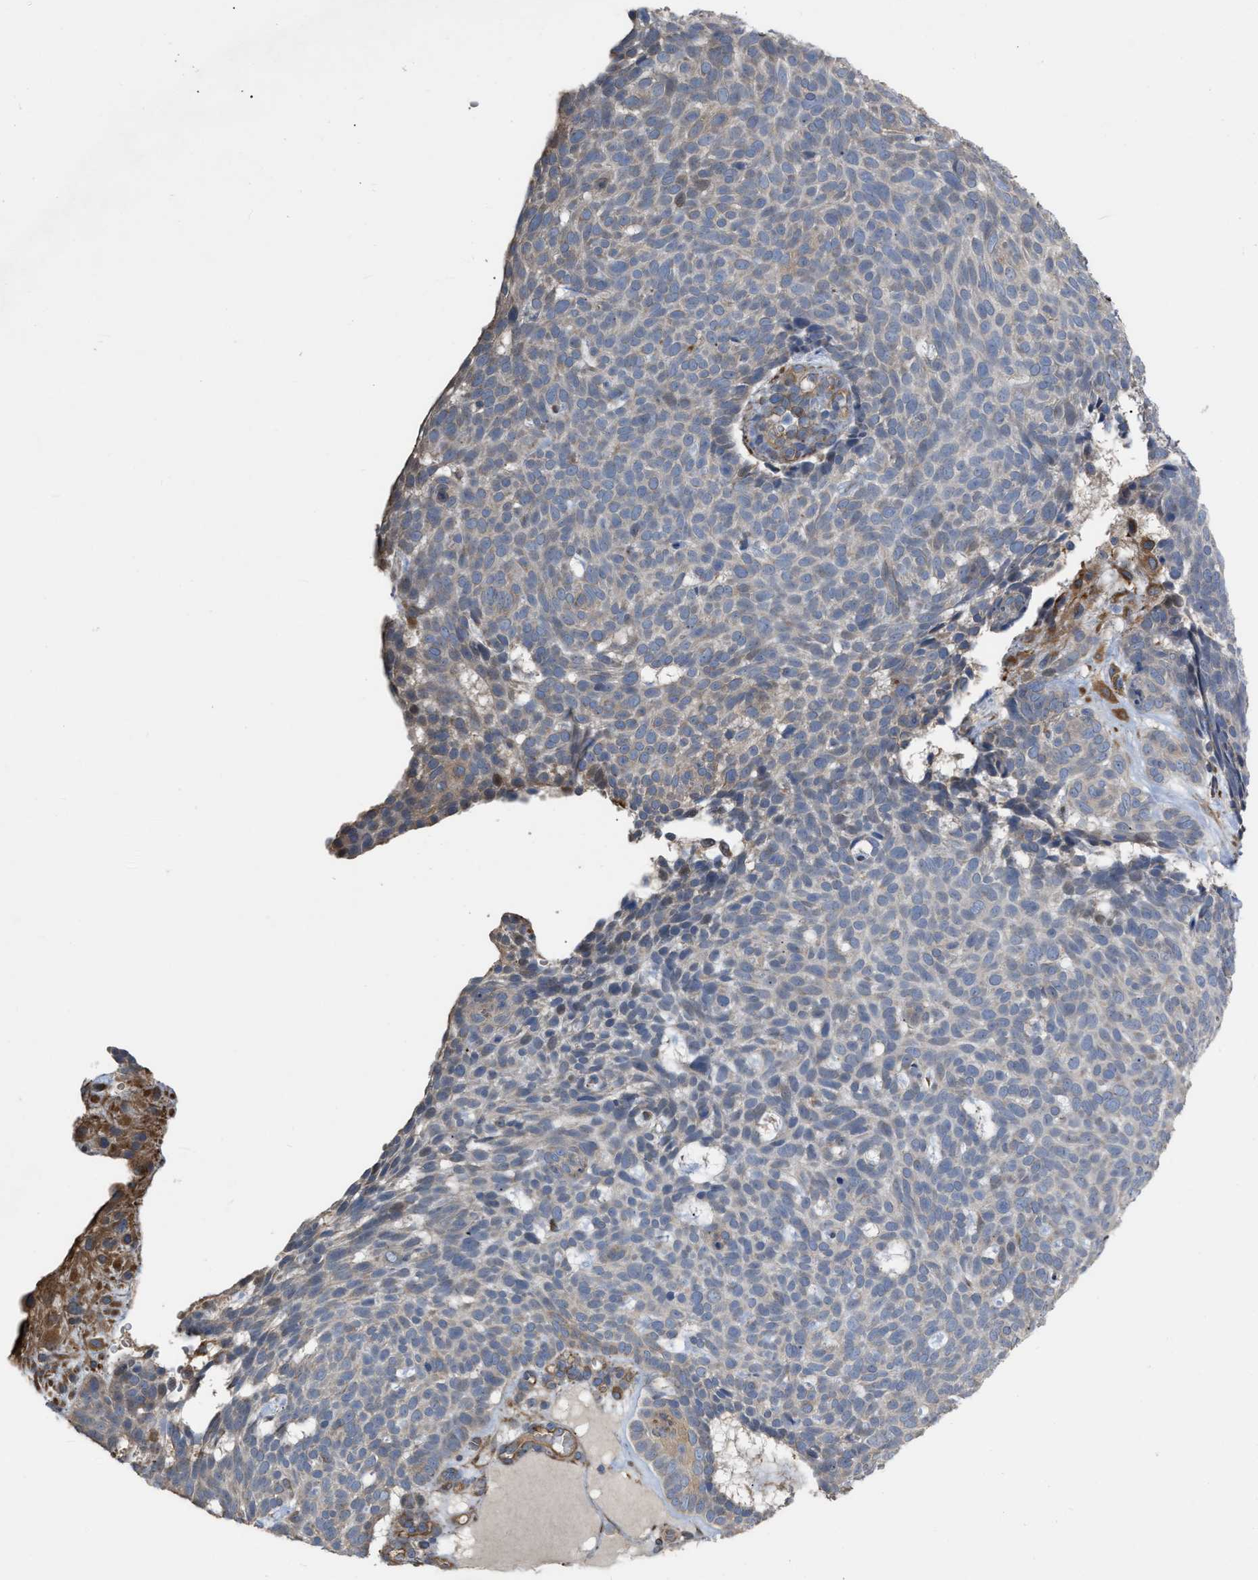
{"staining": {"intensity": "negative", "quantity": "none", "location": "none"}, "tissue": "skin cancer", "cell_type": "Tumor cells", "image_type": "cancer", "snomed": [{"axis": "morphology", "description": "Basal cell carcinoma"}, {"axis": "topography", "description": "Skin"}], "caption": "Photomicrograph shows no significant protein staining in tumor cells of skin cancer (basal cell carcinoma).", "gene": "SLC4A11", "patient": {"sex": "male", "age": 61}}